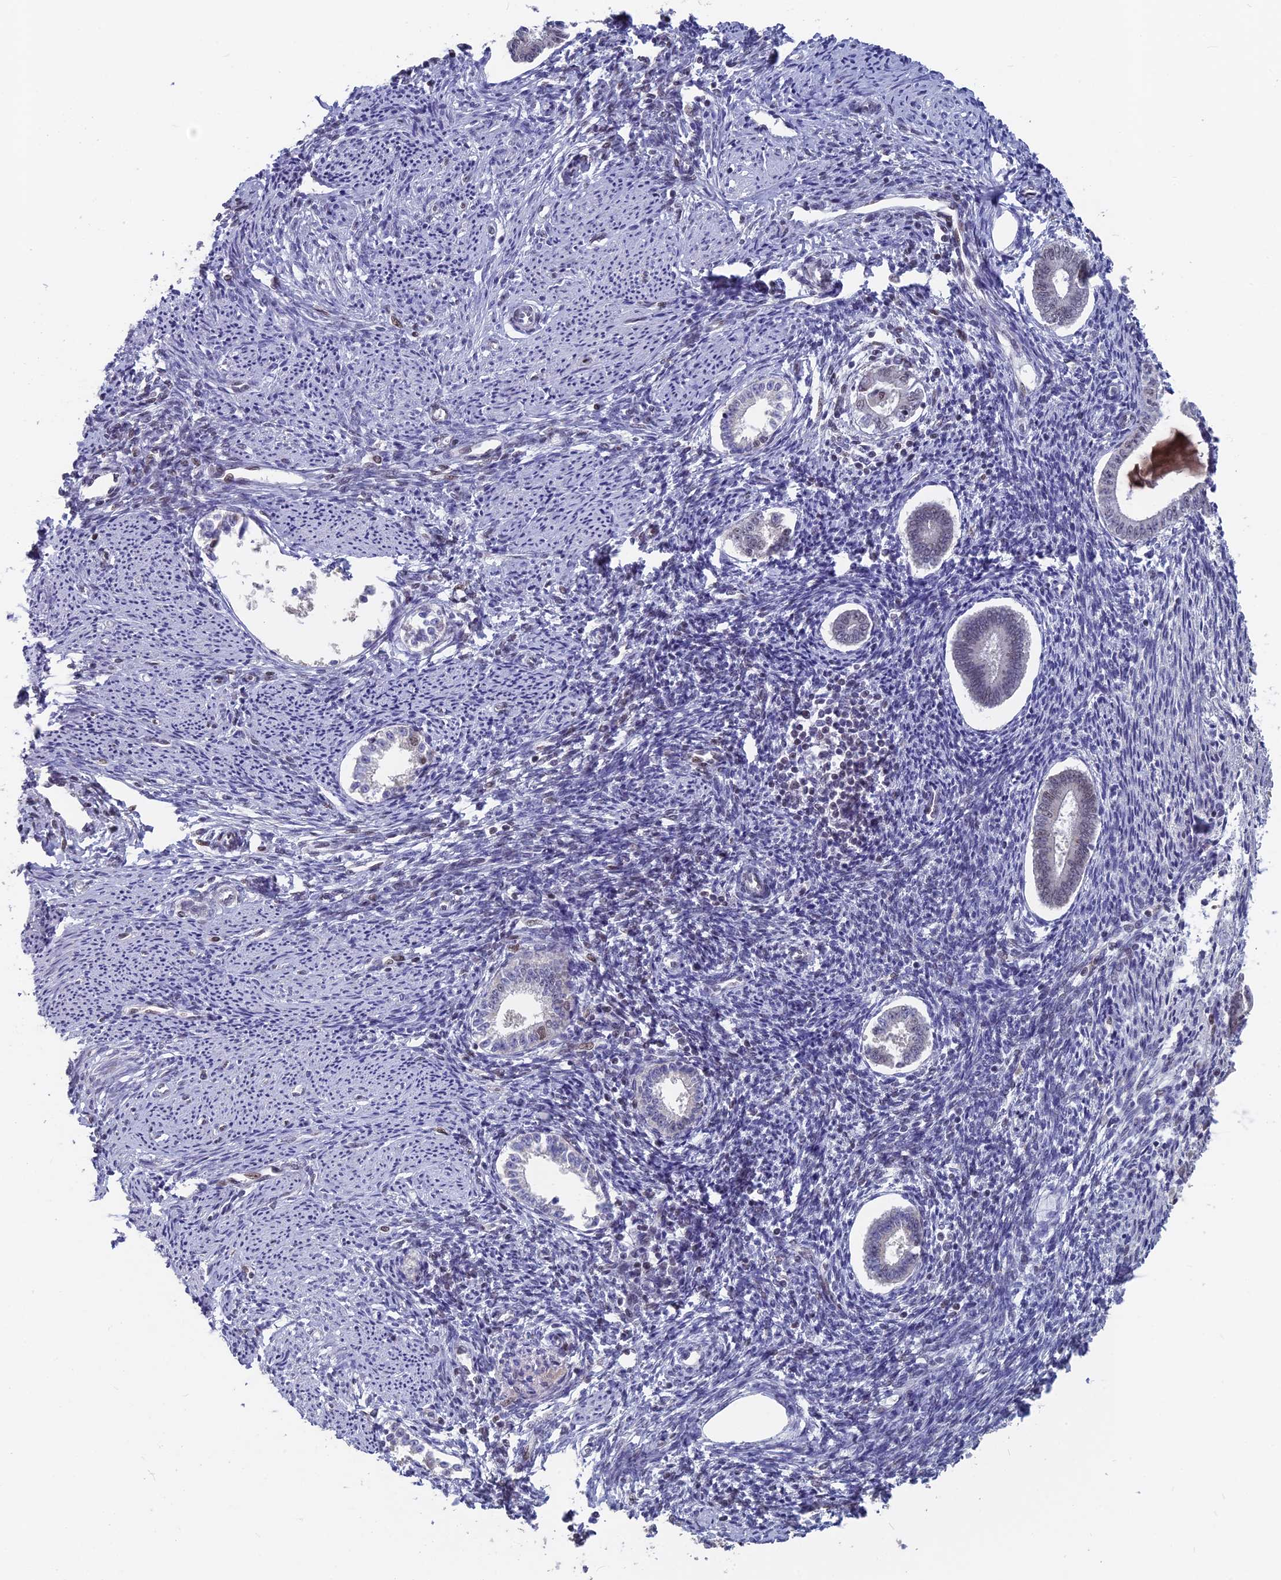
{"staining": {"intensity": "weak", "quantity": "<25%", "location": "nuclear"}, "tissue": "endometrium", "cell_type": "Cells in endometrial stroma", "image_type": "normal", "snomed": [{"axis": "morphology", "description": "Normal tissue, NOS"}, {"axis": "topography", "description": "Endometrium"}], "caption": "Protein analysis of benign endometrium shows no significant expression in cells in endometrial stroma. (Stains: DAB immunohistochemistry (IHC) with hematoxylin counter stain, Microscopy: brightfield microscopy at high magnification).", "gene": "MT", "patient": {"sex": "female", "age": 56}}